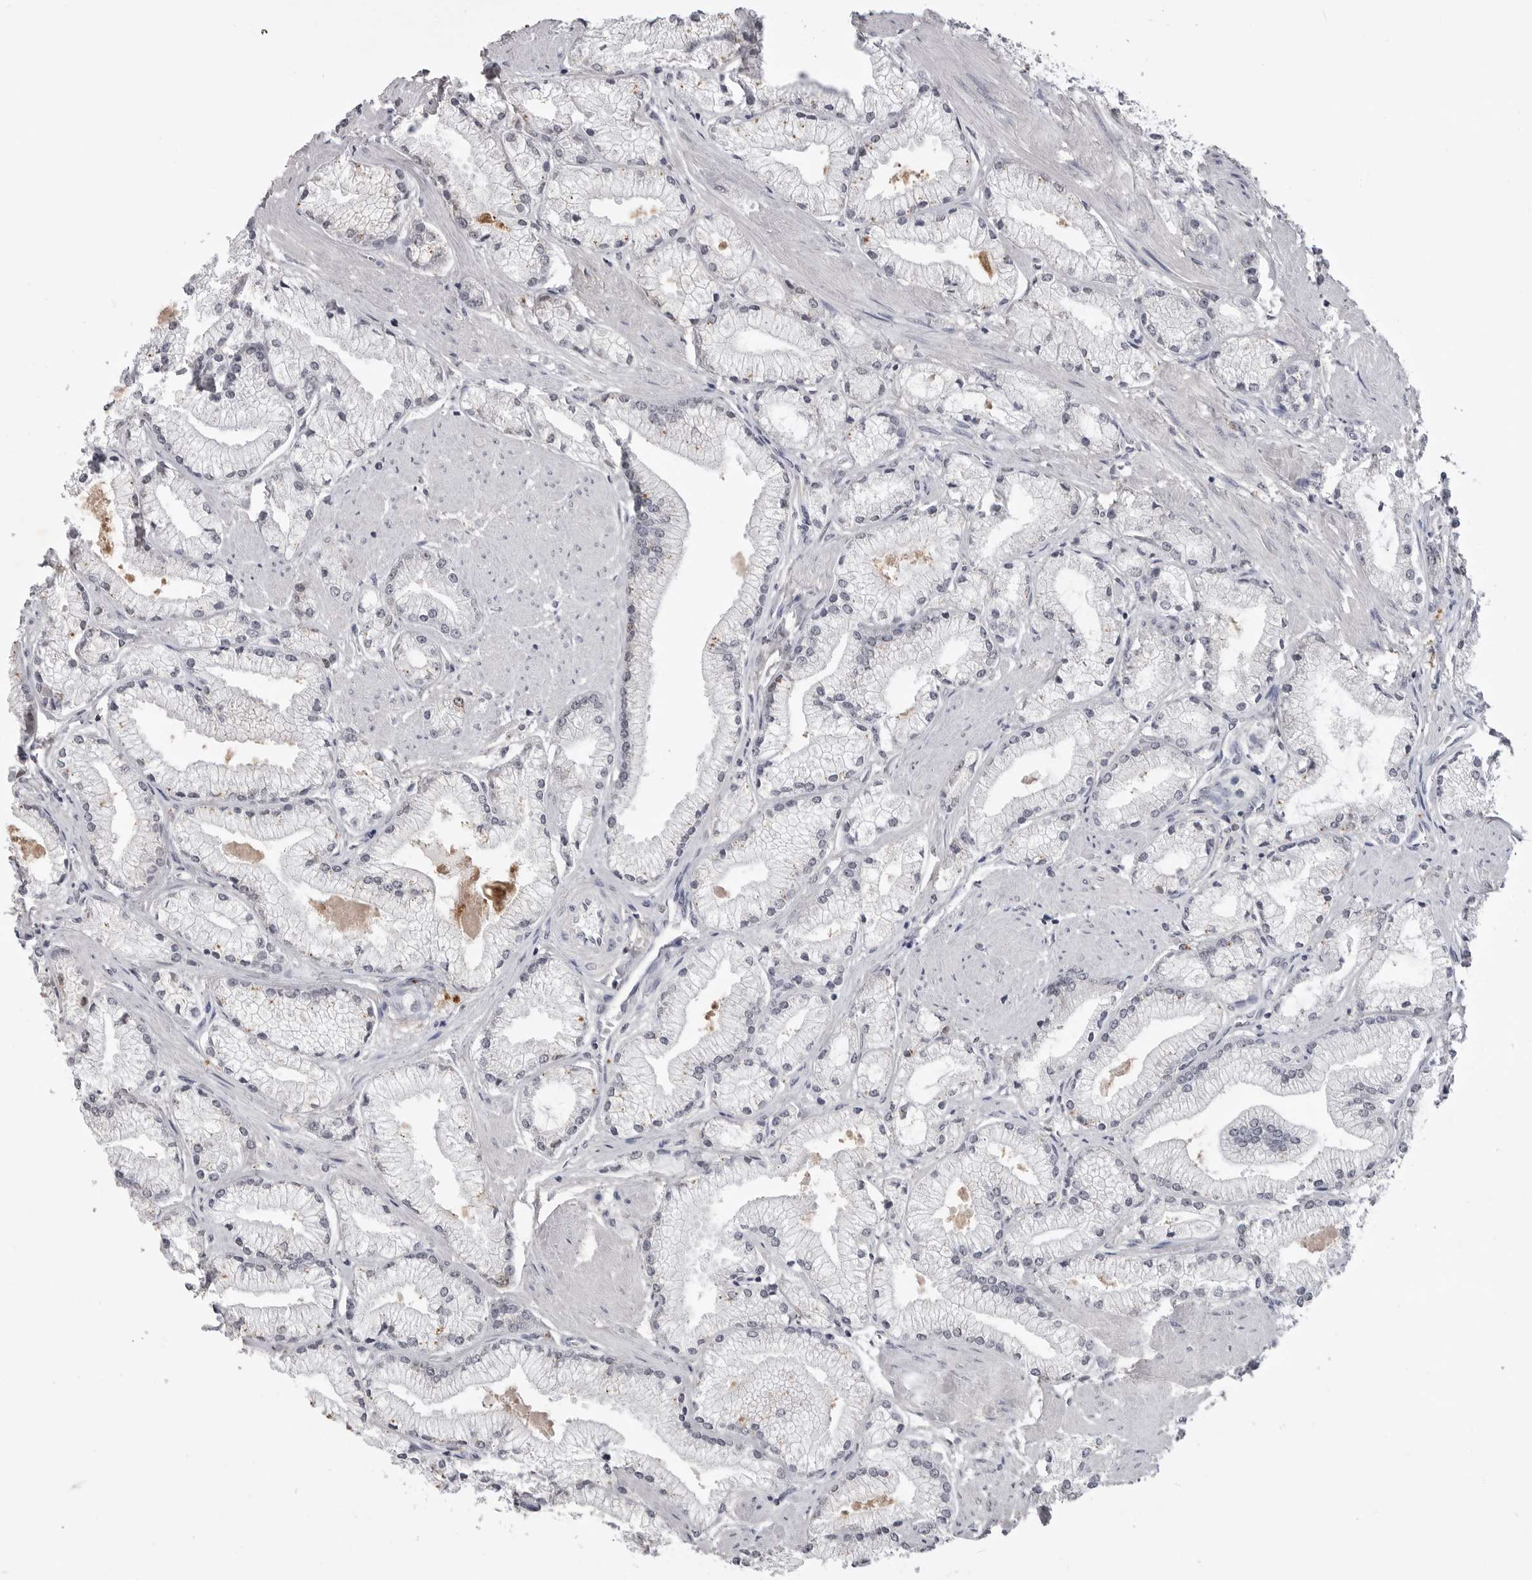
{"staining": {"intensity": "weak", "quantity": "<25%", "location": "cytoplasmic/membranous"}, "tissue": "prostate cancer", "cell_type": "Tumor cells", "image_type": "cancer", "snomed": [{"axis": "morphology", "description": "Adenocarcinoma, High grade"}, {"axis": "topography", "description": "Prostate"}], "caption": "This photomicrograph is of prostate high-grade adenocarcinoma stained with immunohistochemistry to label a protein in brown with the nuclei are counter-stained blue. There is no staining in tumor cells.", "gene": "RRM1", "patient": {"sex": "male", "age": 50}}